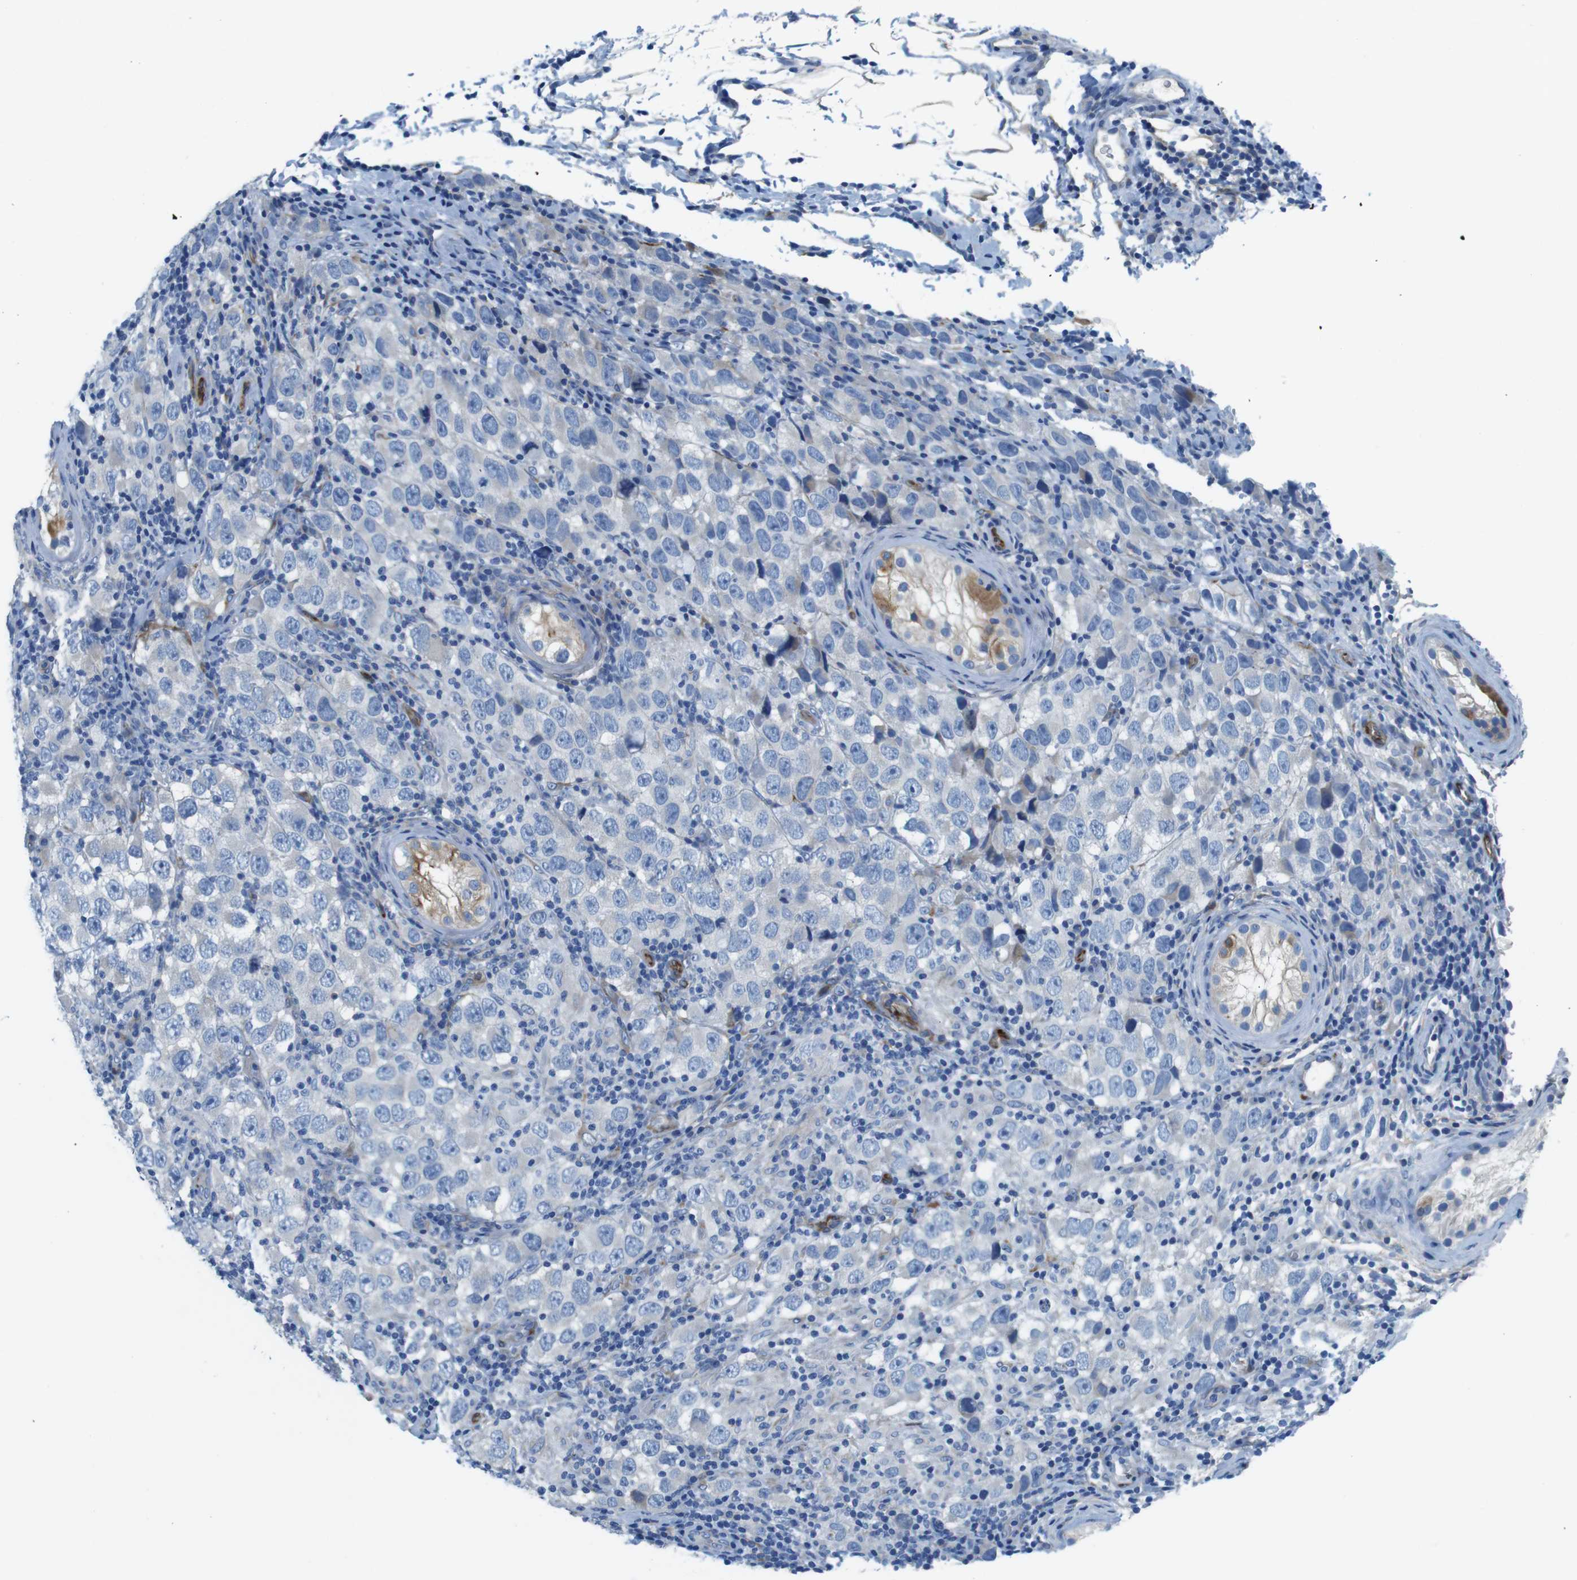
{"staining": {"intensity": "negative", "quantity": "none", "location": "none"}, "tissue": "testis cancer", "cell_type": "Tumor cells", "image_type": "cancer", "snomed": [{"axis": "morphology", "description": "Carcinoma, Embryonal, NOS"}, {"axis": "topography", "description": "Testis"}], "caption": "Testis cancer (embryonal carcinoma) was stained to show a protein in brown. There is no significant expression in tumor cells. (Immunohistochemistry, brightfield microscopy, high magnification).", "gene": "EMP2", "patient": {"sex": "male", "age": 21}}